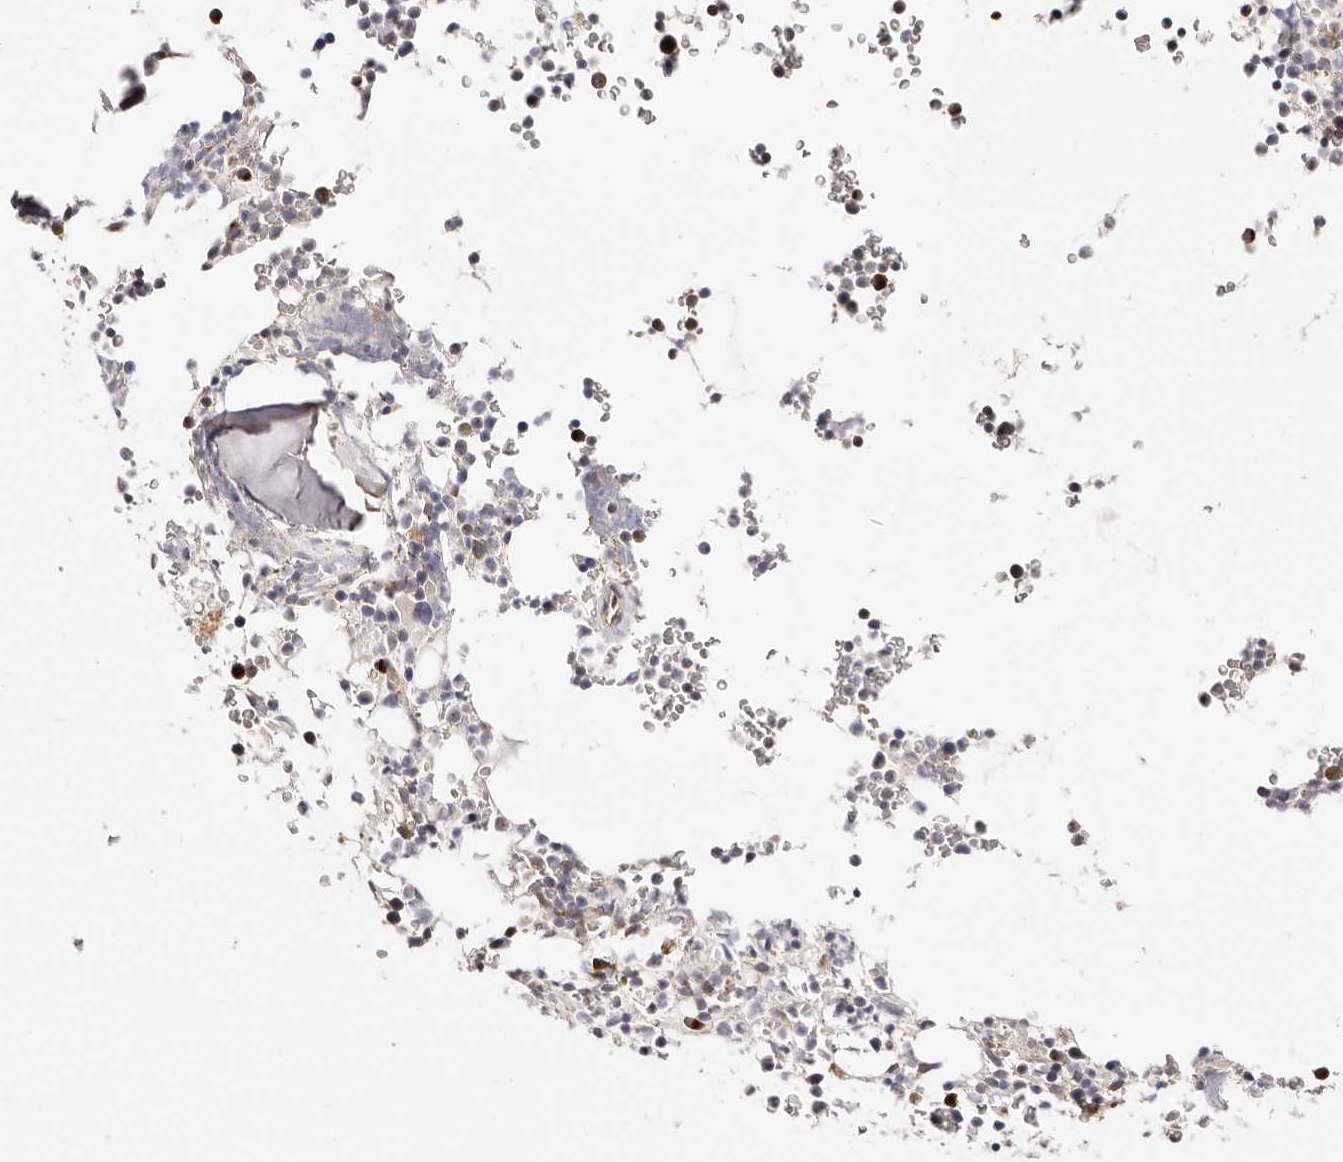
{"staining": {"intensity": "strong", "quantity": "<25%", "location": "cytoplasmic/membranous"}, "tissue": "bone marrow", "cell_type": "Hematopoietic cells", "image_type": "normal", "snomed": [{"axis": "morphology", "description": "Normal tissue, NOS"}, {"axis": "topography", "description": "Bone marrow"}], "caption": "A medium amount of strong cytoplasmic/membranous positivity is appreciated in about <25% of hematopoietic cells in benign bone marrow. (brown staining indicates protein expression, while blue staining denotes nuclei).", "gene": "MAPK6", "patient": {"sex": "male", "age": 58}}